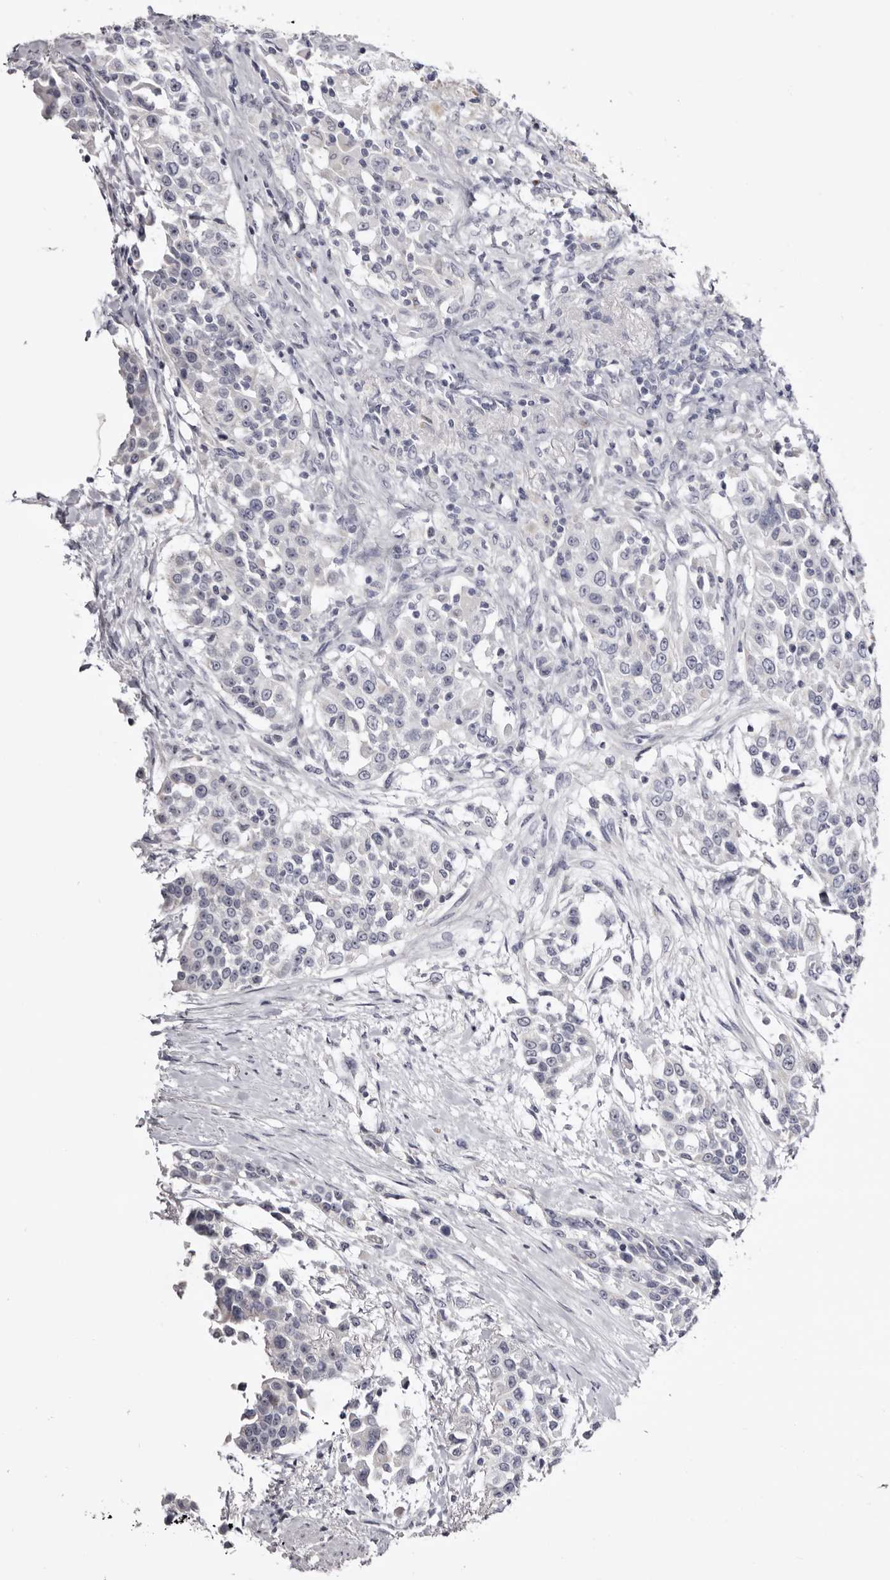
{"staining": {"intensity": "negative", "quantity": "none", "location": "none"}, "tissue": "urothelial cancer", "cell_type": "Tumor cells", "image_type": "cancer", "snomed": [{"axis": "morphology", "description": "Urothelial carcinoma, High grade"}, {"axis": "topography", "description": "Urinary bladder"}], "caption": "An immunohistochemistry (IHC) histopathology image of urothelial cancer is shown. There is no staining in tumor cells of urothelial cancer.", "gene": "CASQ1", "patient": {"sex": "female", "age": 80}}